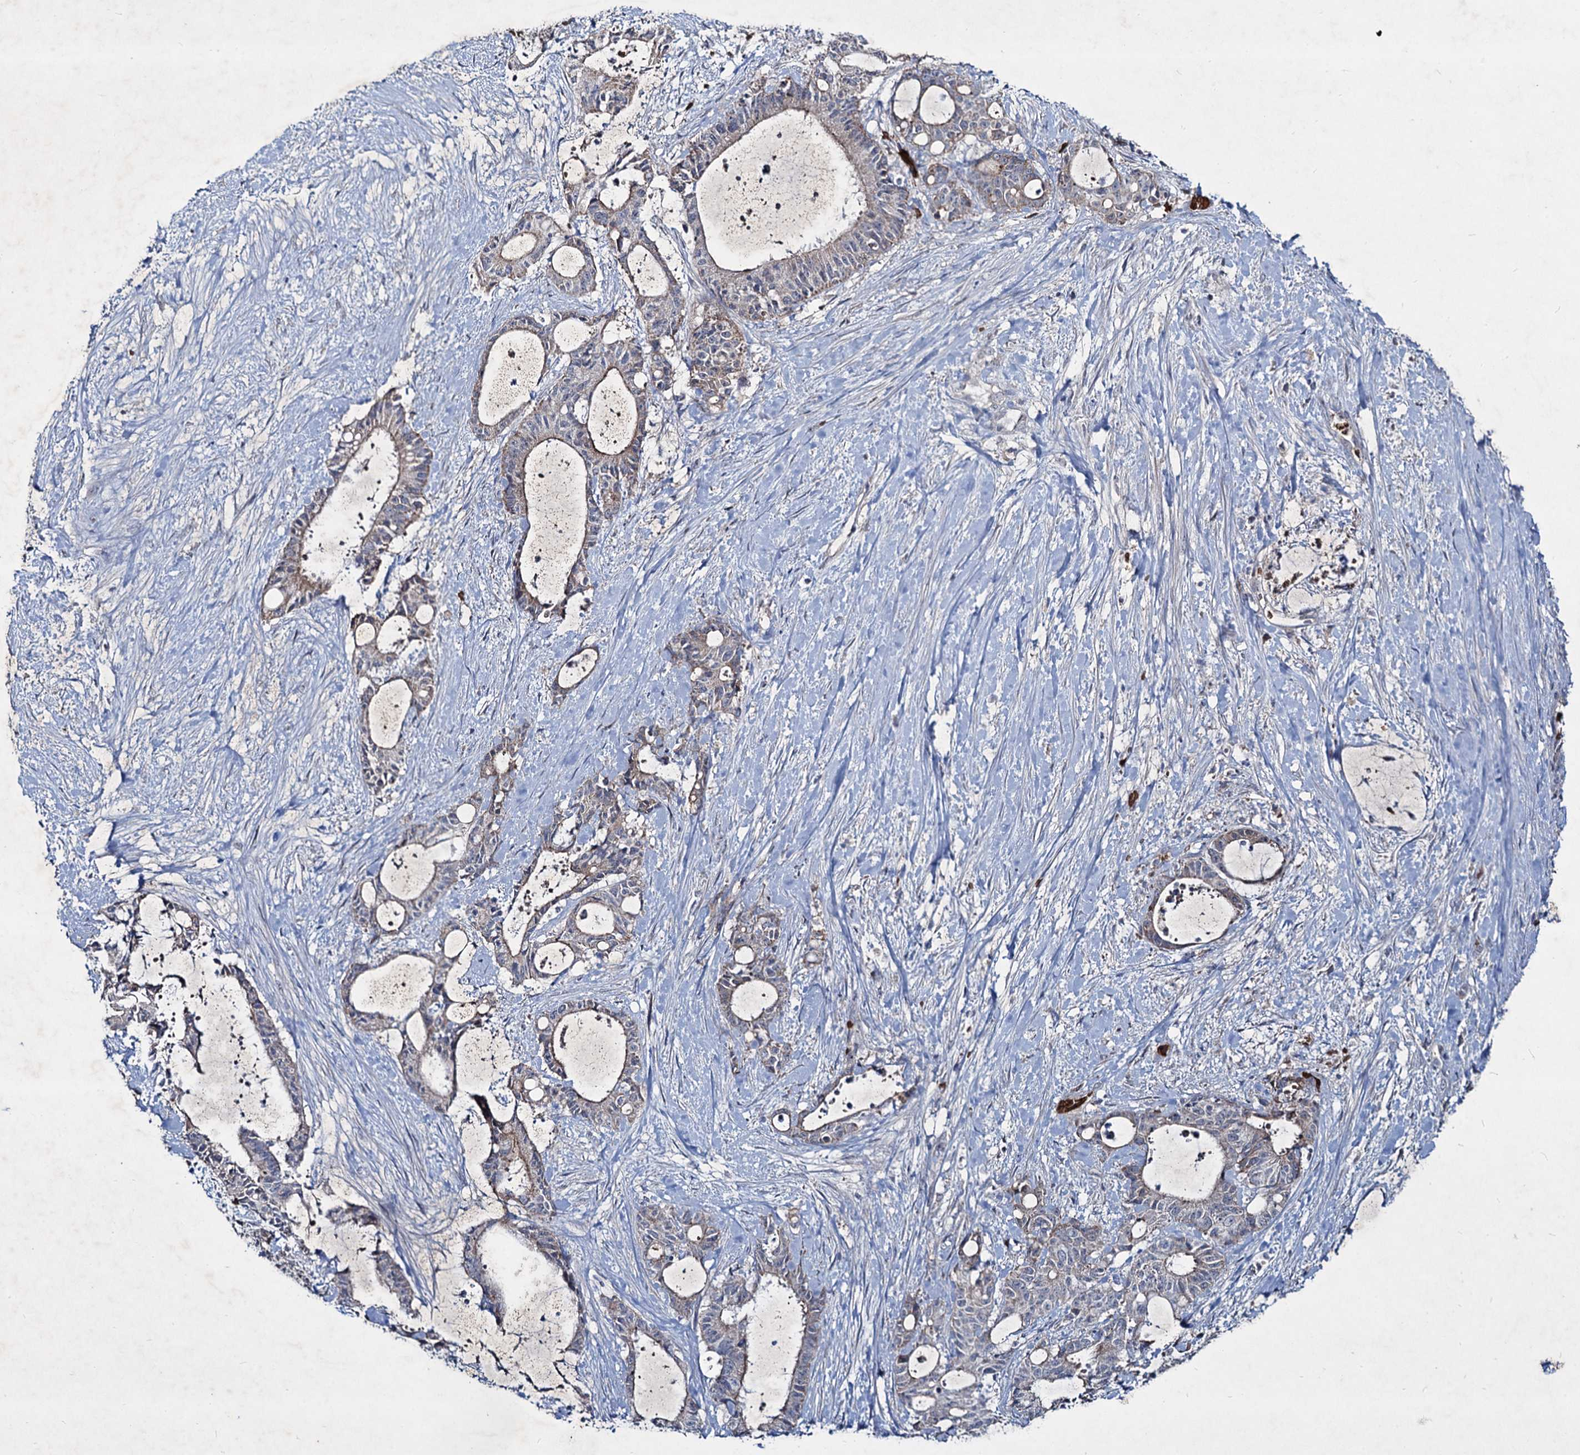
{"staining": {"intensity": "weak", "quantity": "<25%", "location": "cytoplasmic/membranous"}, "tissue": "liver cancer", "cell_type": "Tumor cells", "image_type": "cancer", "snomed": [{"axis": "morphology", "description": "Normal tissue, NOS"}, {"axis": "morphology", "description": "Cholangiocarcinoma"}, {"axis": "topography", "description": "Liver"}, {"axis": "topography", "description": "Peripheral nerve tissue"}], "caption": "An image of cholangiocarcinoma (liver) stained for a protein shows no brown staining in tumor cells.", "gene": "RNF6", "patient": {"sex": "female", "age": 73}}